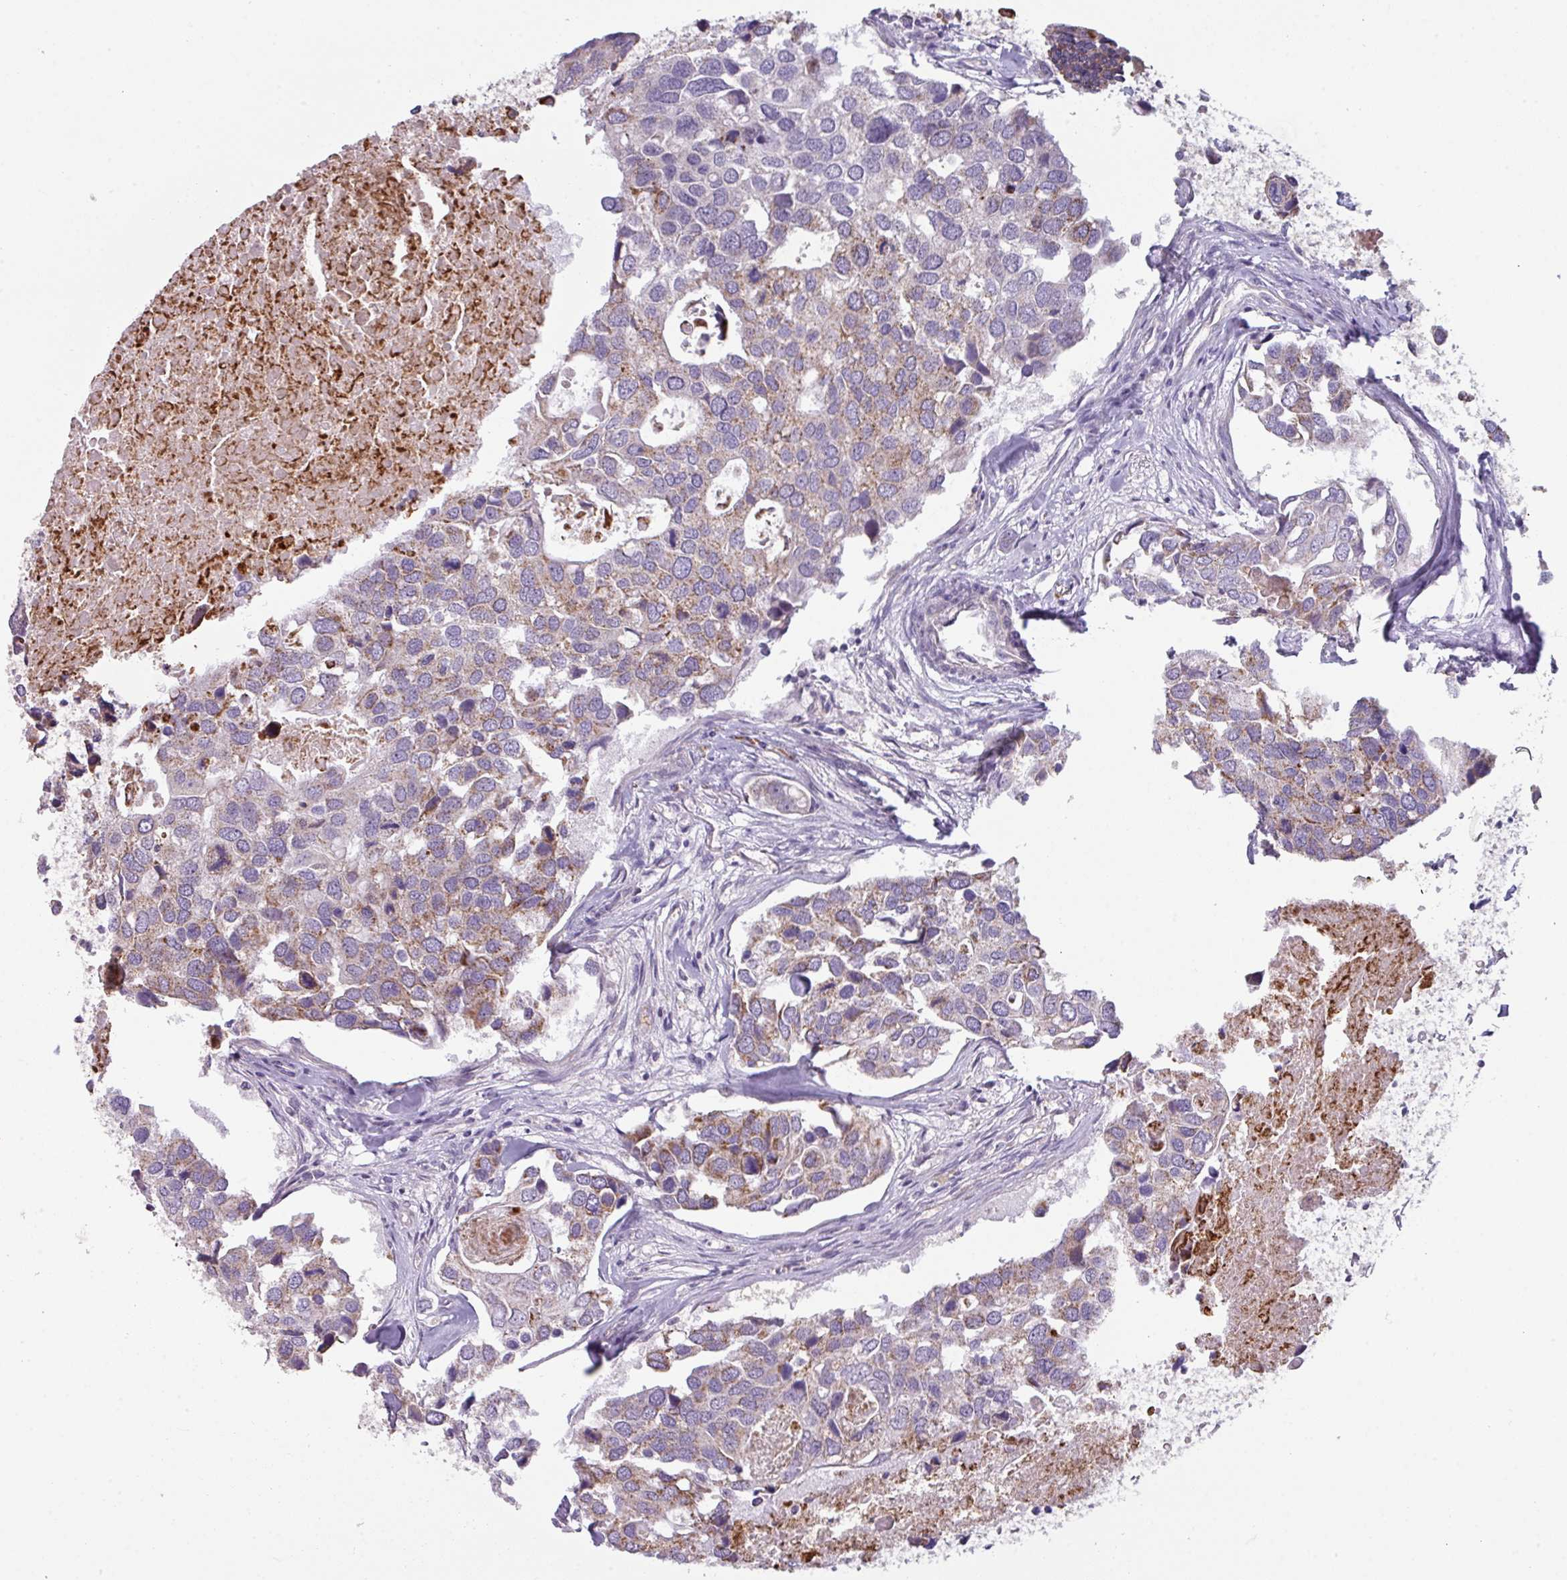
{"staining": {"intensity": "weak", "quantity": "25%-75%", "location": "cytoplasmic/membranous"}, "tissue": "breast cancer", "cell_type": "Tumor cells", "image_type": "cancer", "snomed": [{"axis": "morphology", "description": "Duct carcinoma"}, {"axis": "topography", "description": "Breast"}], "caption": "IHC (DAB (3,3'-diaminobenzidine)) staining of human infiltrating ductal carcinoma (breast) shows weak cytoplasmic/membranous protein positivity in approximately 25%-75% of tumor cells. The staining was performed using DAB (3,3'-diaminobenzidine) to visualize the protein expression in brown, while the nuclei were stained in blue with hematoxylin (Magnification: 20x).", "gene": "C2orf68", "patient": {"sex": "female", "age": 83}}